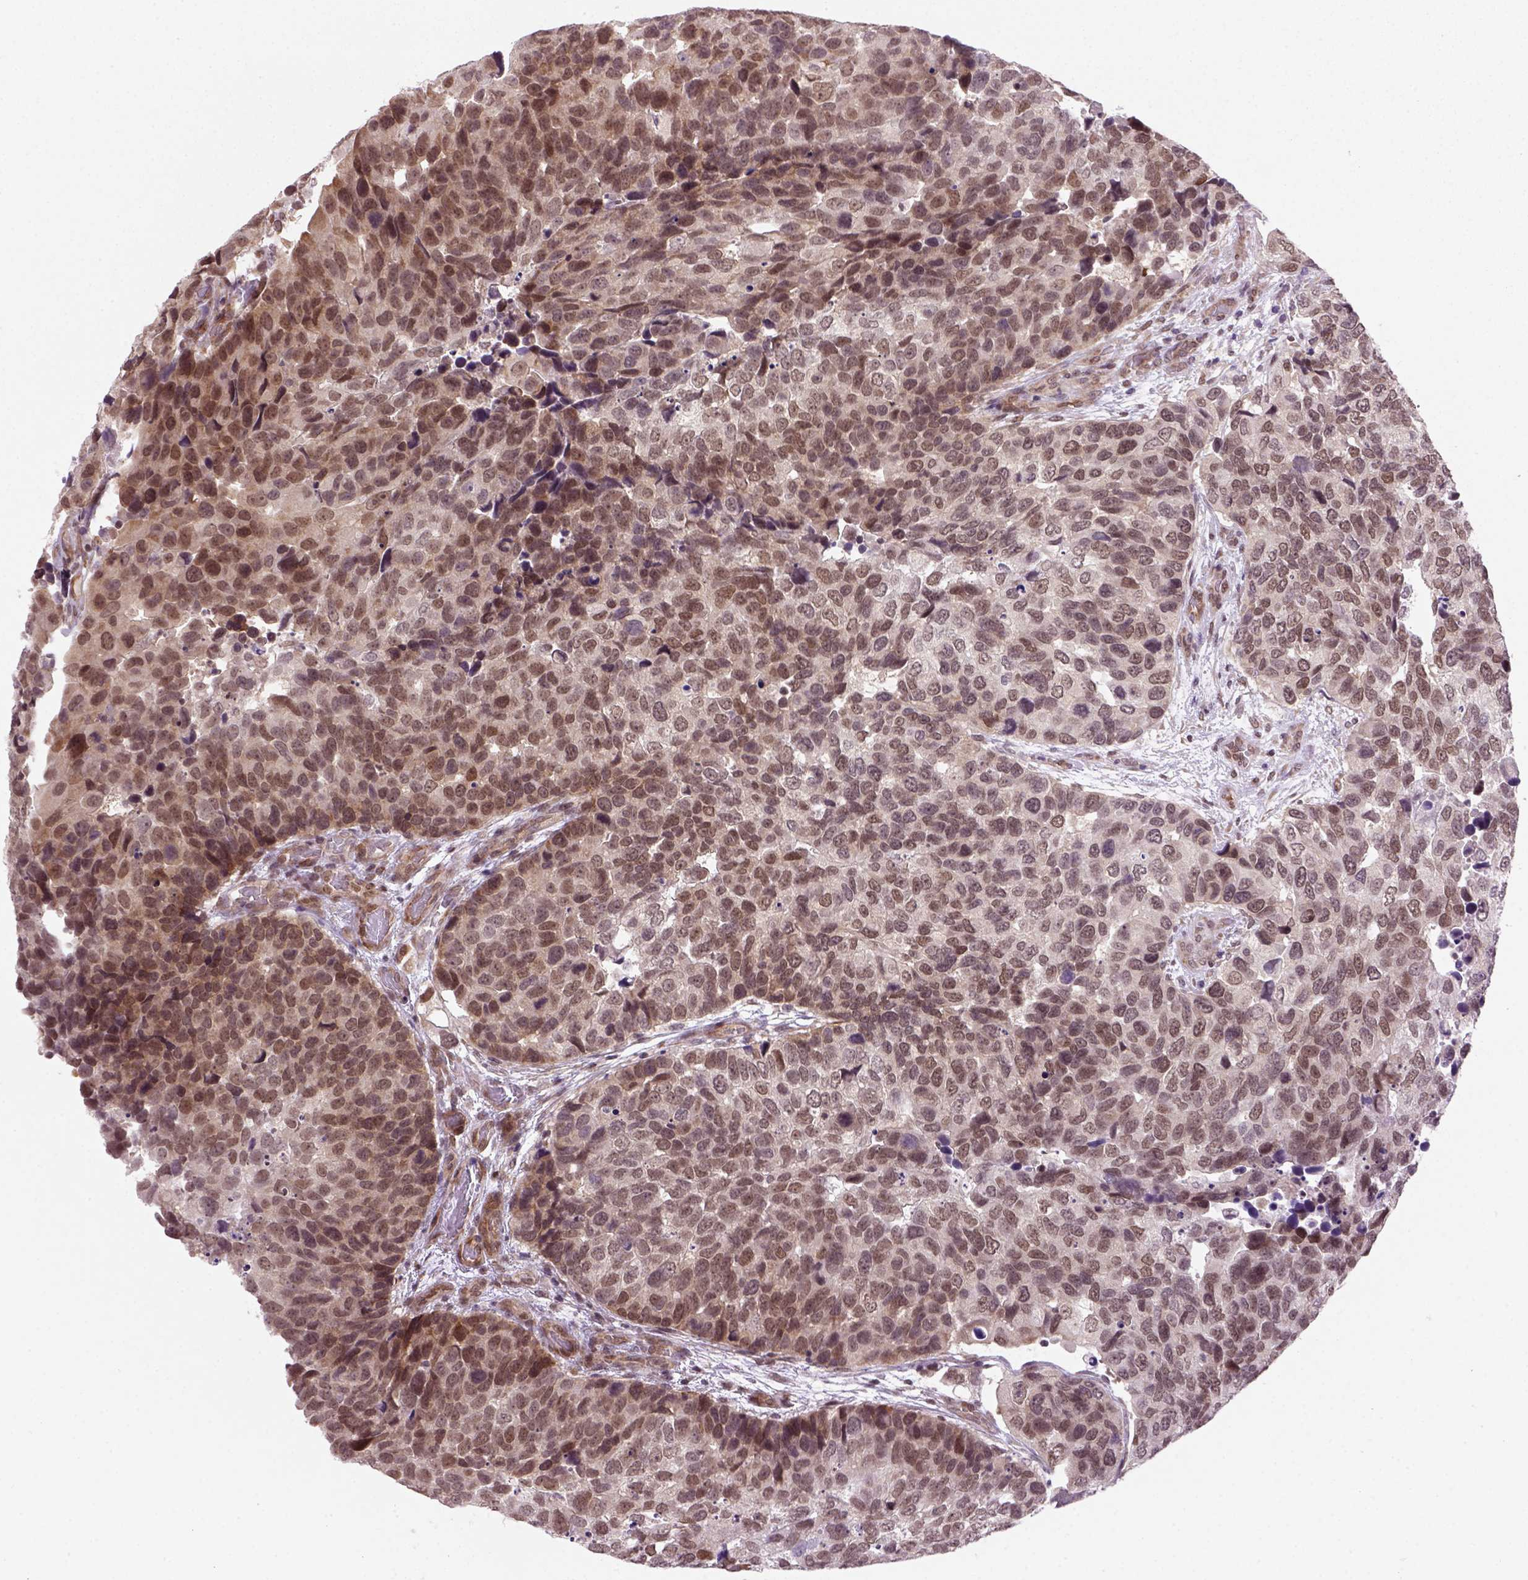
{"staining": {"intensity": "moderate", "quantity": "25%-75%", "location": "nuclear"}, "tissue": "urothelial cancer", "cell_type": "Tumor cells", "image_type": "cancer", "snomed": [{"axis": "morphology", "description": "Urothelial carcinoma, High grade"}, {"axis": "topography", "description": "Urinary bladder"}], "caption": "Protein expression analysis of human high-grade urothelial carcinoma reveals moderate nuclear positivity in about 25%-75% of tumor cells.", "gene": "MGMT", "patient": {"sex": "male", "age": 60}}